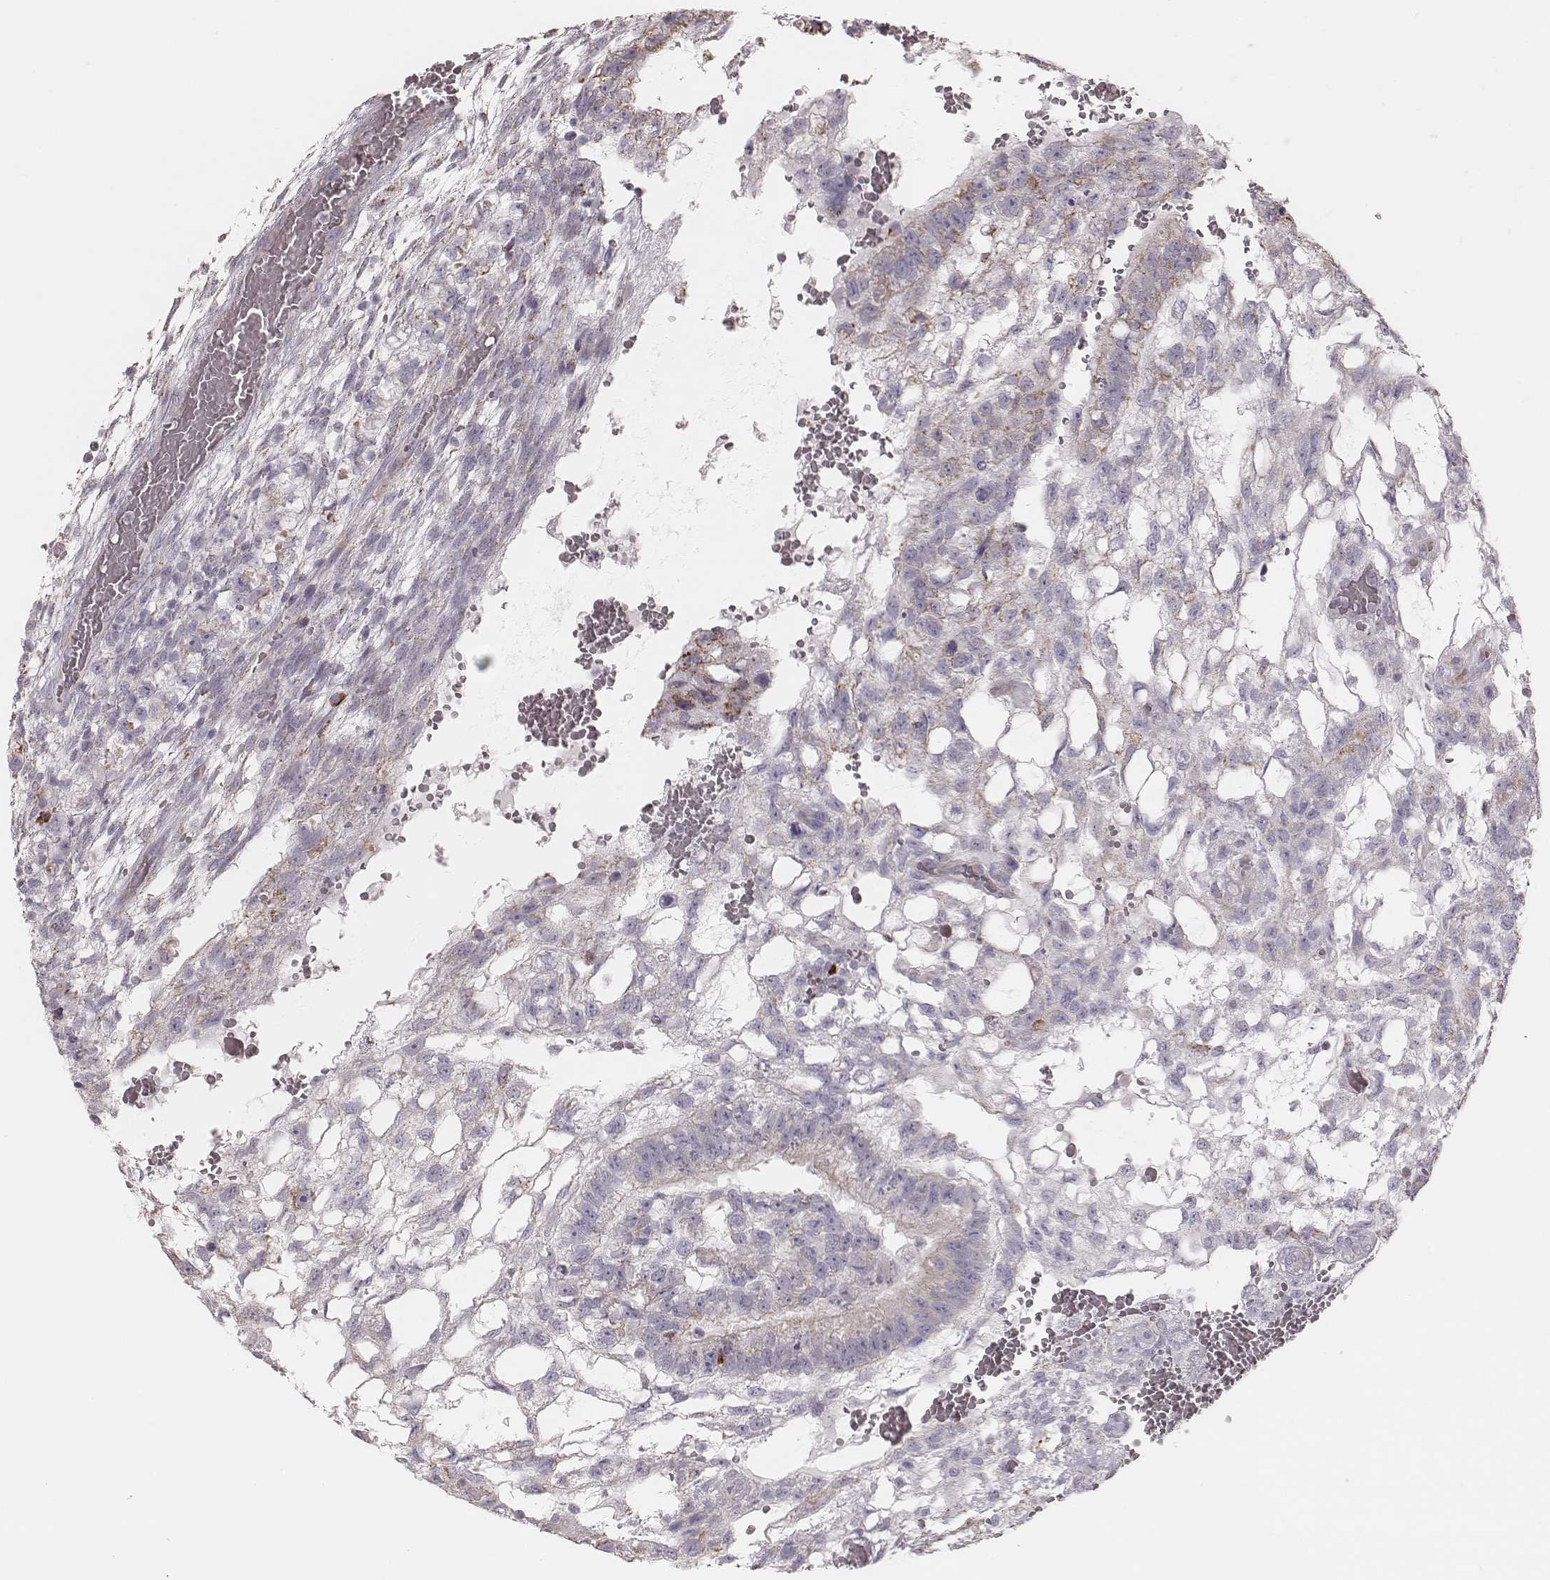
{"staining": {"intensity": "weak", "quantity": "25%-75%", "location": "cytoplasmic/membranous"}, "tissue": "testis cancer", "cell_type": "Tumor cells", "image_type": "cancer", "snomed": [{"axis": "morphology", "description": "Carcinoma, Embryonal, NOS"}, {"axis": "topography", "description": "Testis"}], "caption": "Protein analysis of embryonal carcinoma (testis) tissue displays weak cytoplasmic/membranous positivity in approximately 25%-75% of tumor cells. Using DAB (brown) and hematoxylin (blue) stains, captured at high magnification using brightfield microscopy.", "gene": "KIF5C", "patient": {"sex": "male", "age": 32}}